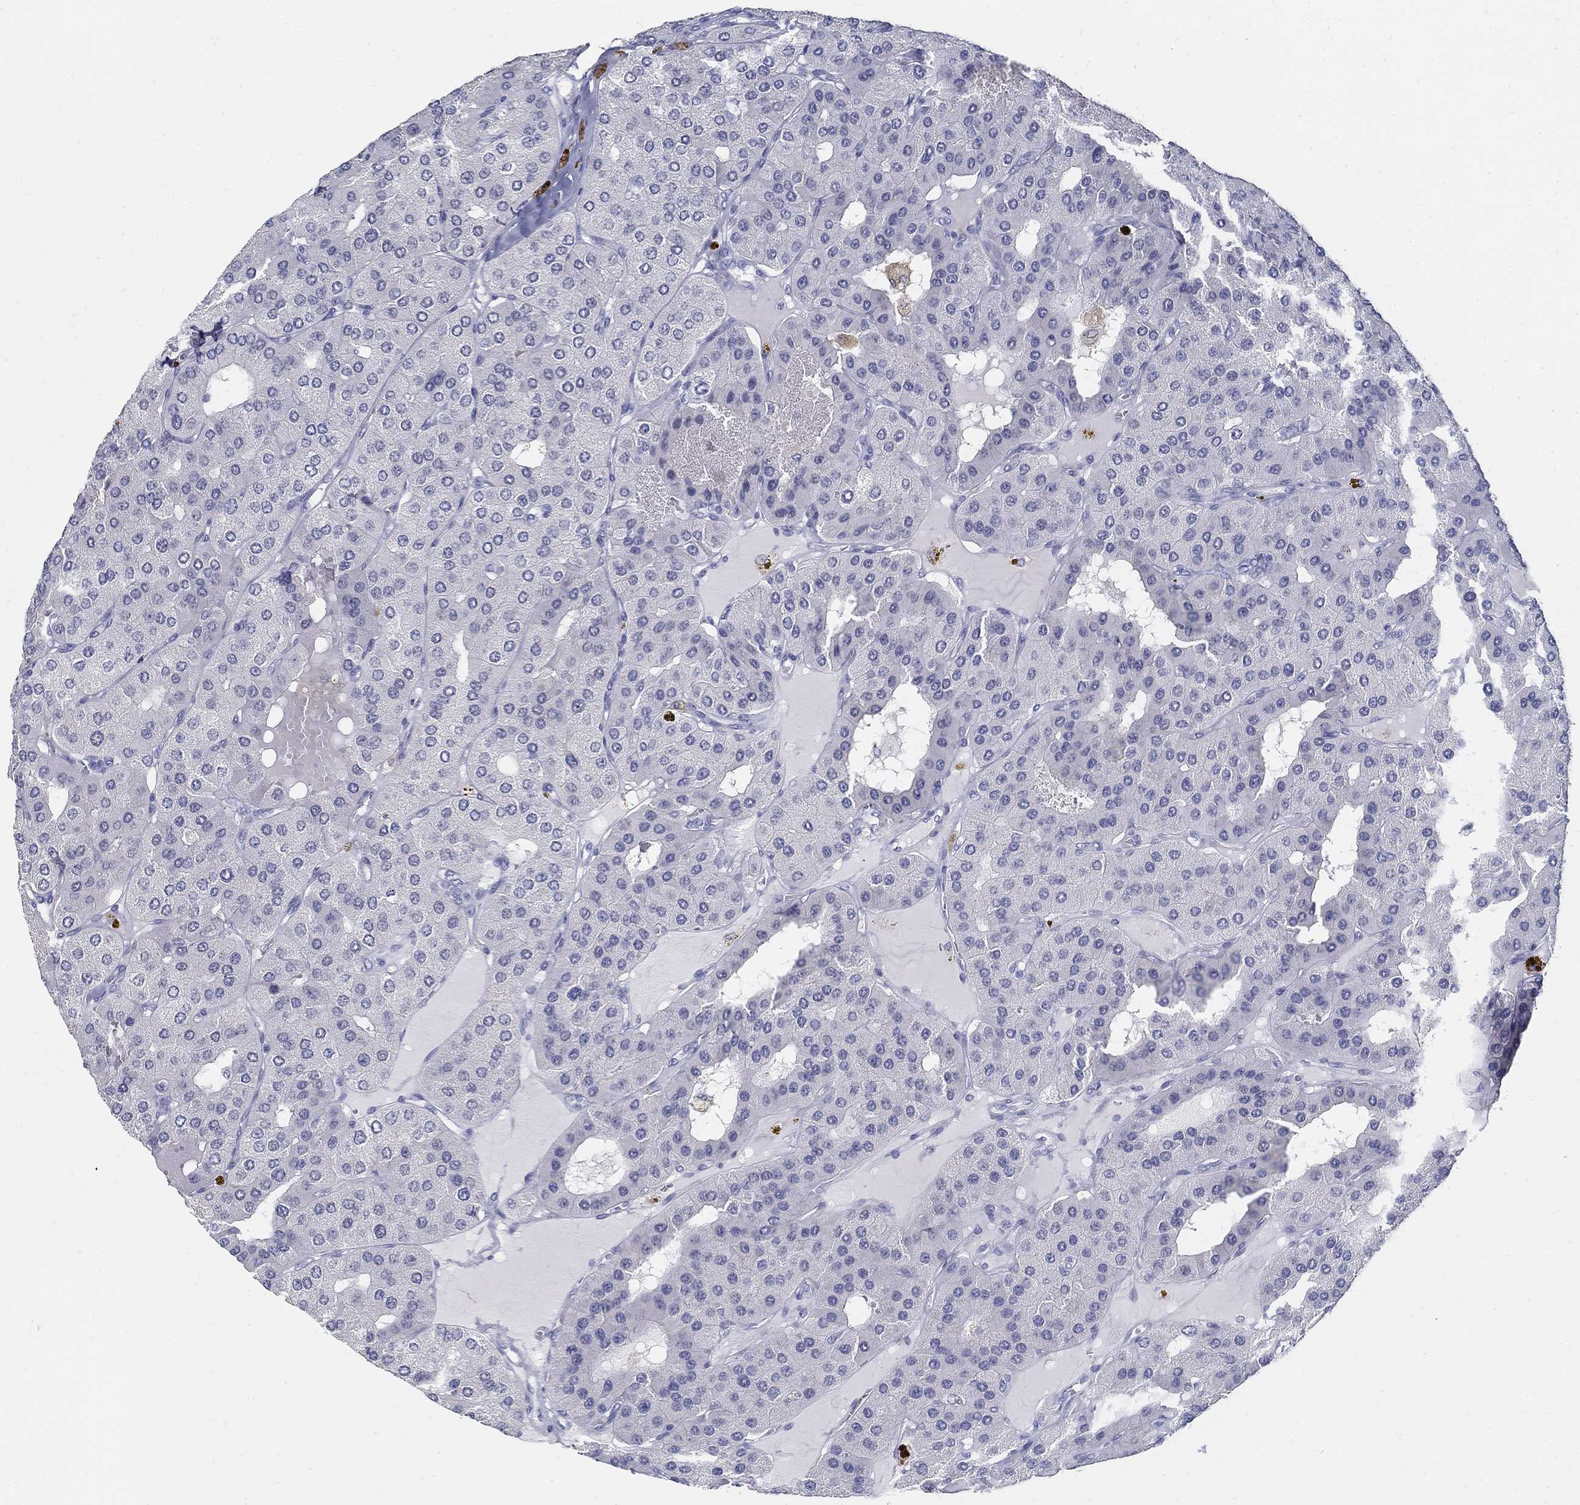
{"staining": {"intensity": "negative", "quantity": "none", "location": "none"}, "tissue": "parathyroid gland", "cell_type": "Glandular cells", "image_type": "normal", "snomed": [{"axis": "morphology", "description": "Normal tissue, NOS"}, {"axis": "morphology", "description": "Adenoma, NOS"}, {"axis": "topography", "description": "Parathyroid gland"}], "caption": "Immunohistochemistry photomicrograph of normal parathyroid gland: parathyroid gland stained with DAB (3,3'-diaminobenzidine) exhibits no significant protein positivity in glandular cells. (Stains: DAB (3,3'-diaminobenzidine) immunohistochemistry (IHC) with hematoxylin counter stain, Microscopy: brightfield microscopy at high magnification).", "gene": "USP29", "patient": {"sex": "female", "age": 86}}